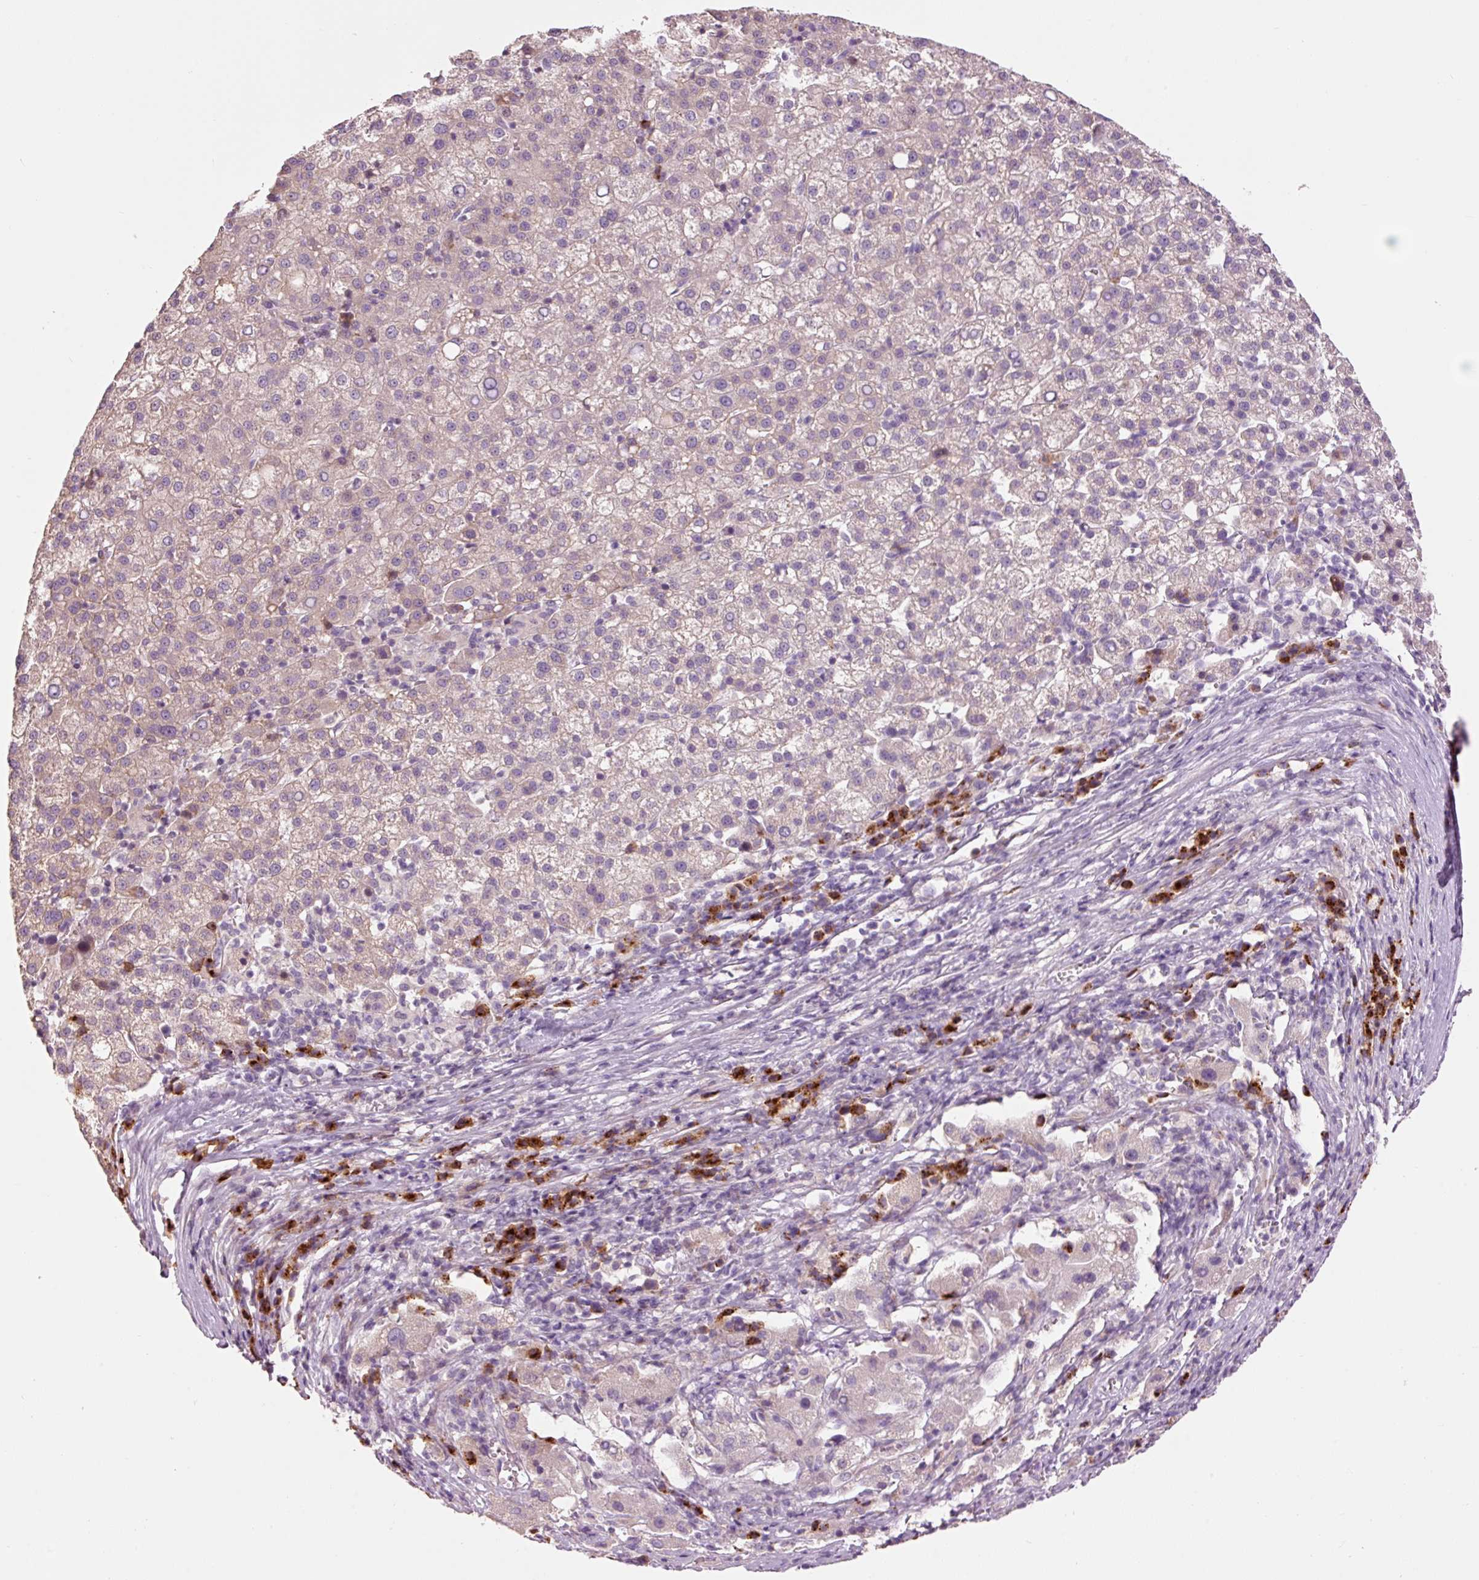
{"staining": {"intensity": "negative", "quantity": "none", "location": "none"}, "tissue": "liver cancer", "cell_type": "Tumor cells", "image_type": "cancer", "snomed": [{"axis": "morphology", "description": "Carcinoma, Hepatocellular, NOS"}, {"axis": "topography", "description": "Liver"}], "caption": "Liver hepatocellular carcinoma stained for a protein using IHC displays no expression tumor cells.", "gene": "HAX1", "patient": {"sex": "female", "age": 58}}